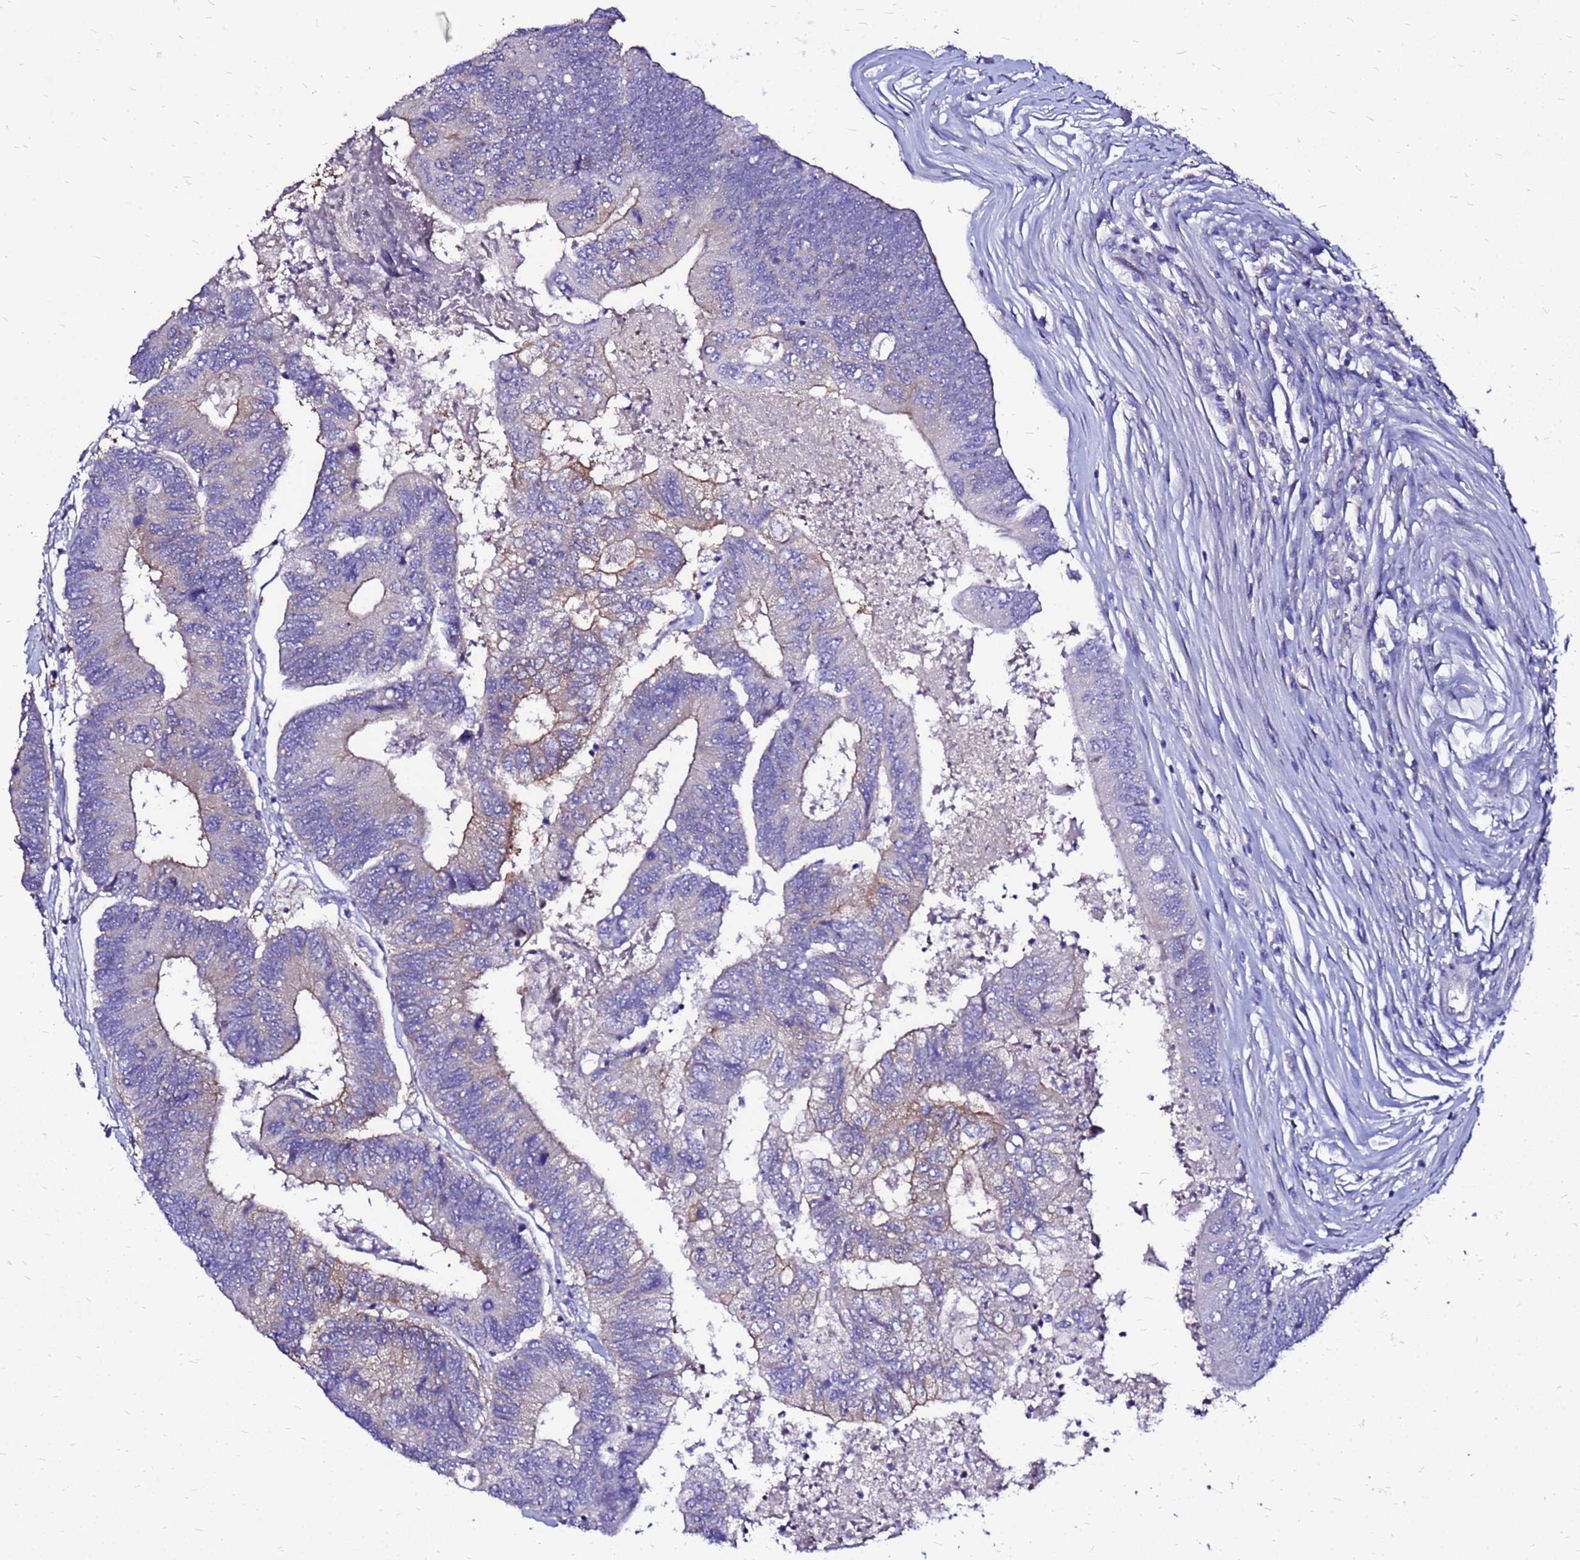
{"staining": {"intensity": "weak", "quantity": "<25%", "location": "cytoplasmic/membranous"}, "tissue": "colorectal cancer", "cell_type": "Tumor cells", "image_type": "cancer", "snomed": [{"axis": "morphology", "description": "Adenocarcinoma, NOS"}, {"axis": "topography", "description": "Colon"}], "caption": "Human colorectal cancer stained for a protein using IHC demonstrates no positivity in tumor cells.", "gene": "ARHGEF5", "patient": {"sex": "female", "age": 67}}